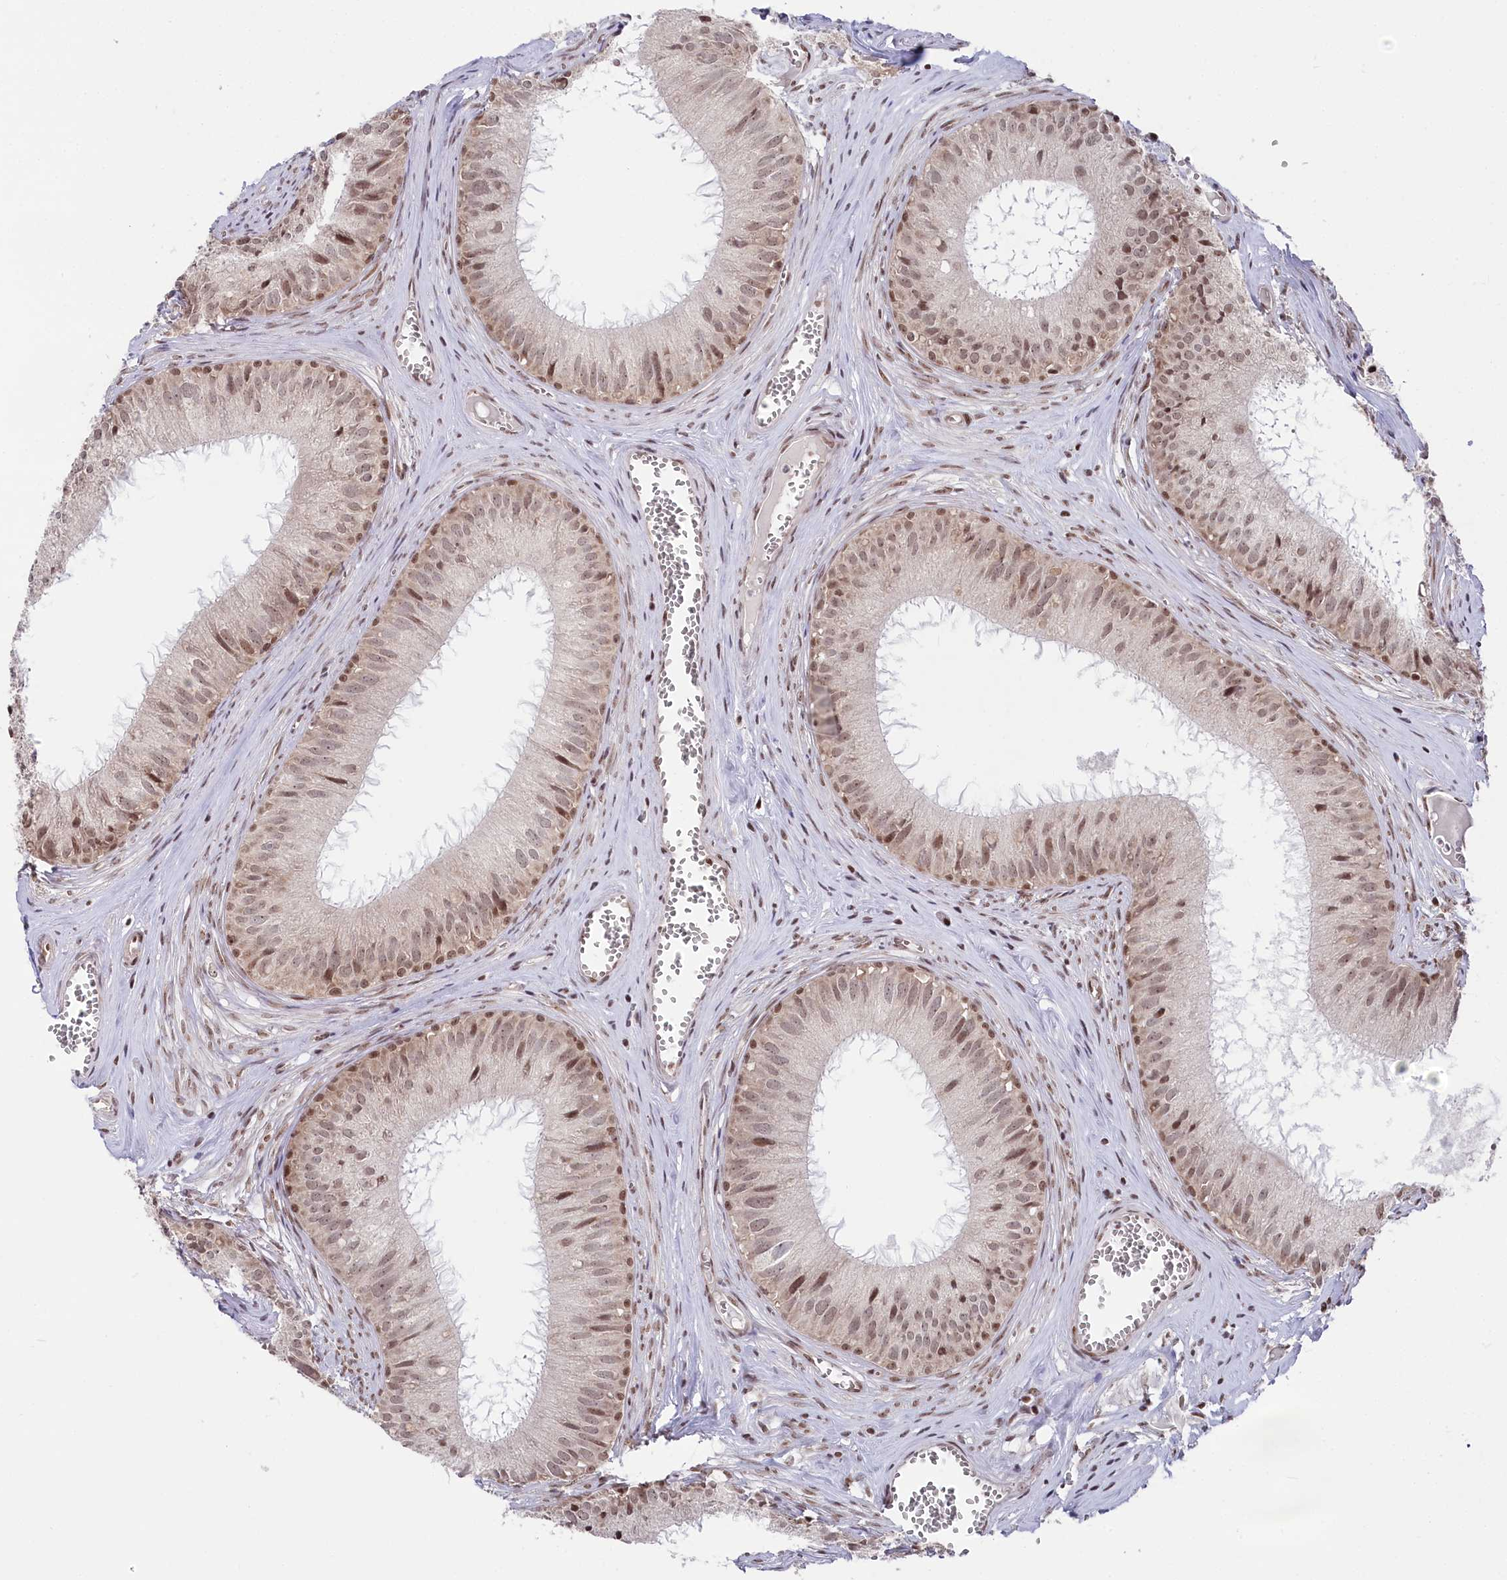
{"staining": {"intensity": "moderate", "quantity": ">75%", "location": "cytoplasmic/membranous,nuclear"}, "tissue": "epididymis", "cell_type": "Glandular cells", "image_type": "normal", "snomed": [{"axis": "morphology", "description": "Normal tissue, NOS"}, {"axis": "topography", "description": "Epididymis"}], "caption": "Immunohistochemistry (IHC) micrograph of normal epididymis stained for a protein (brown), which reveals medium levels of moderate cytoplasmic/membranous,nuclear staining in approximately >75% of glandular cells.", "gene": "CGGBP1", "patient": {"sex": "male", "age": 36}}